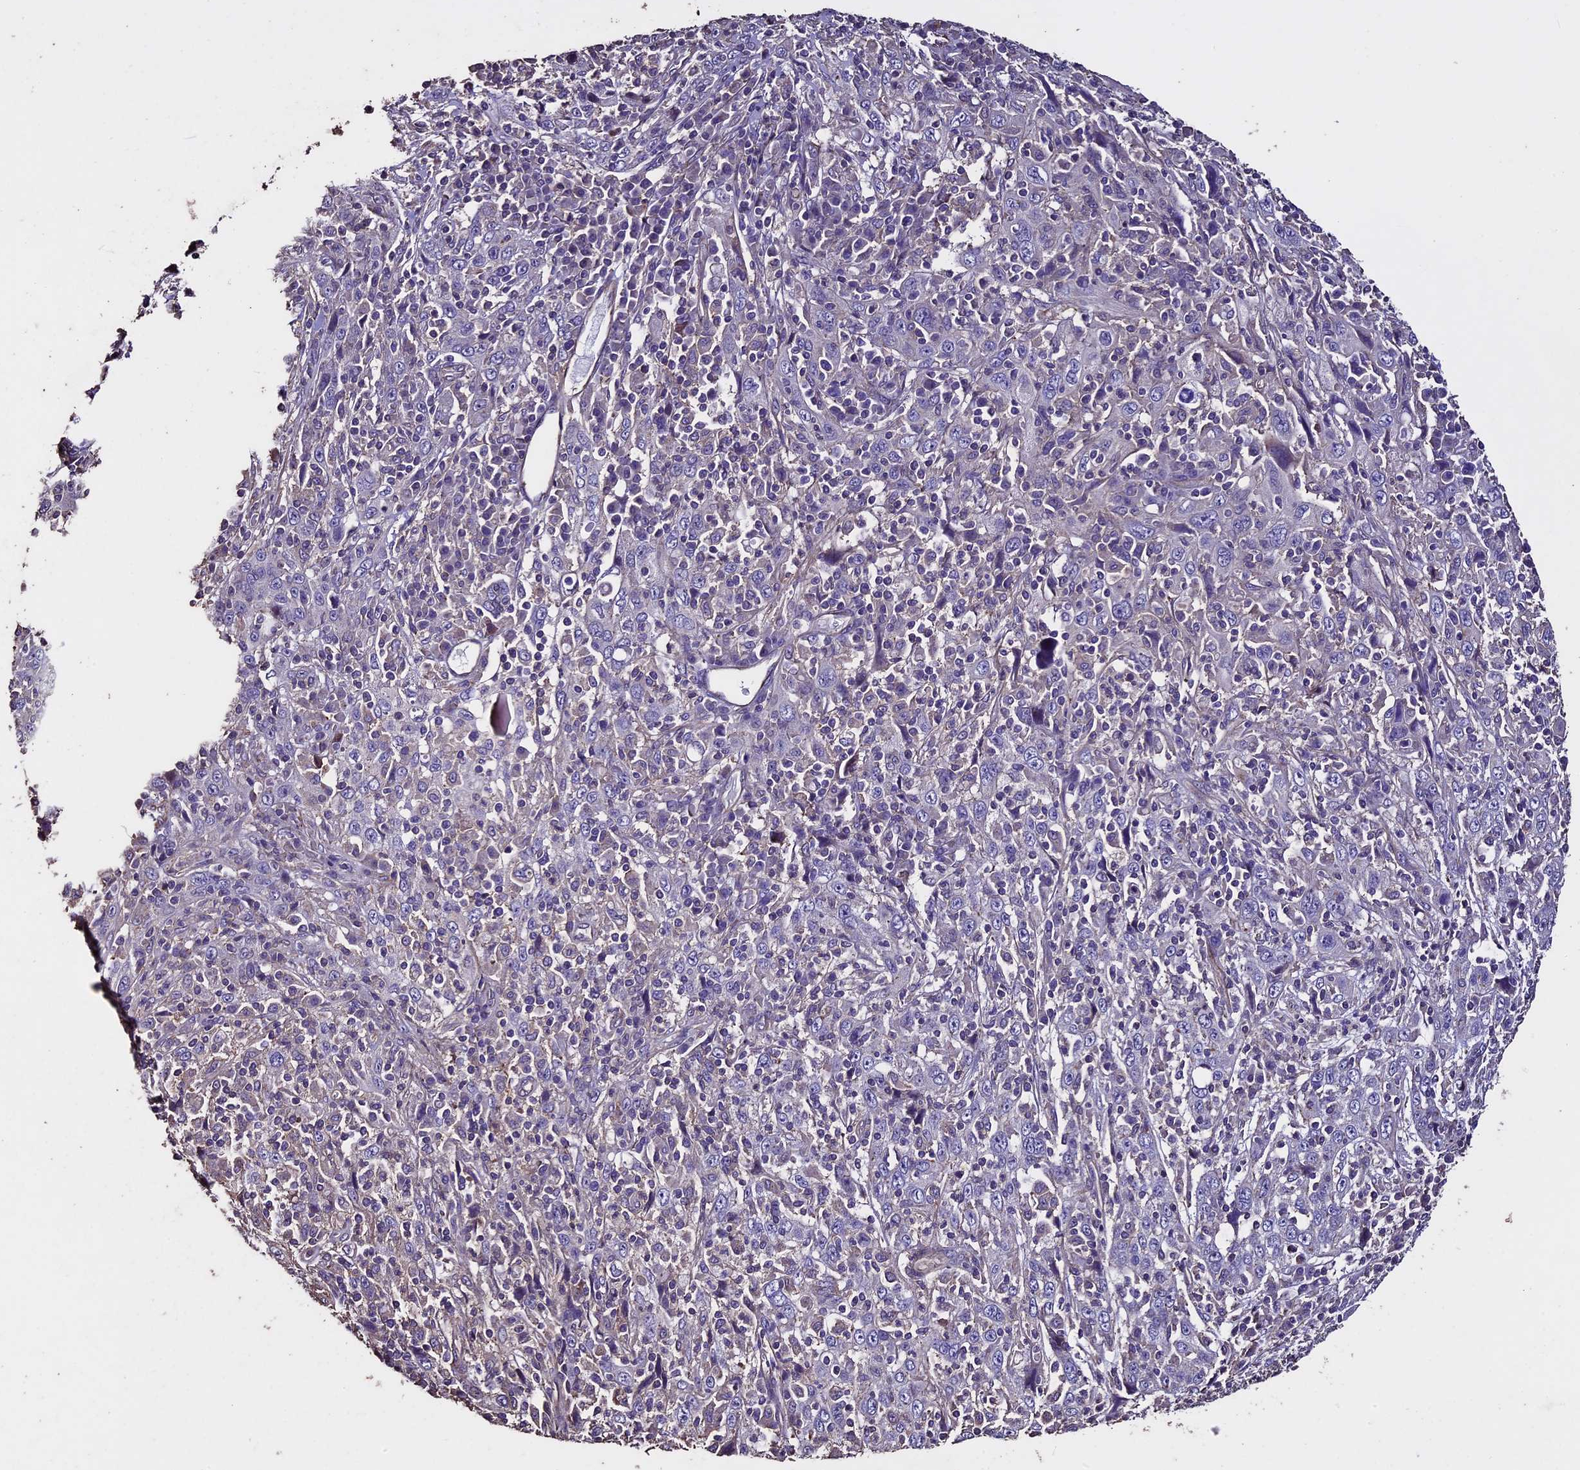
{"staining": {"intensity": "negative", "quantity": "none", "location": "none"}, "tissue": "cervical cancer", "cell_type": "Tumor cells", "image_type": "cancer", "snomed": [{"axis": "morphology", "description": "Squamous cell carcinoma, NOS"}, {"axis": "topography", "description": "Cervix"}], "caption": "DAB immunohistochemical staining of cervical squamous cell carcinoma shows no significant expression in tumor cells.", "gene": "USB1", "patient": {"sex": "female", "age": 46}}